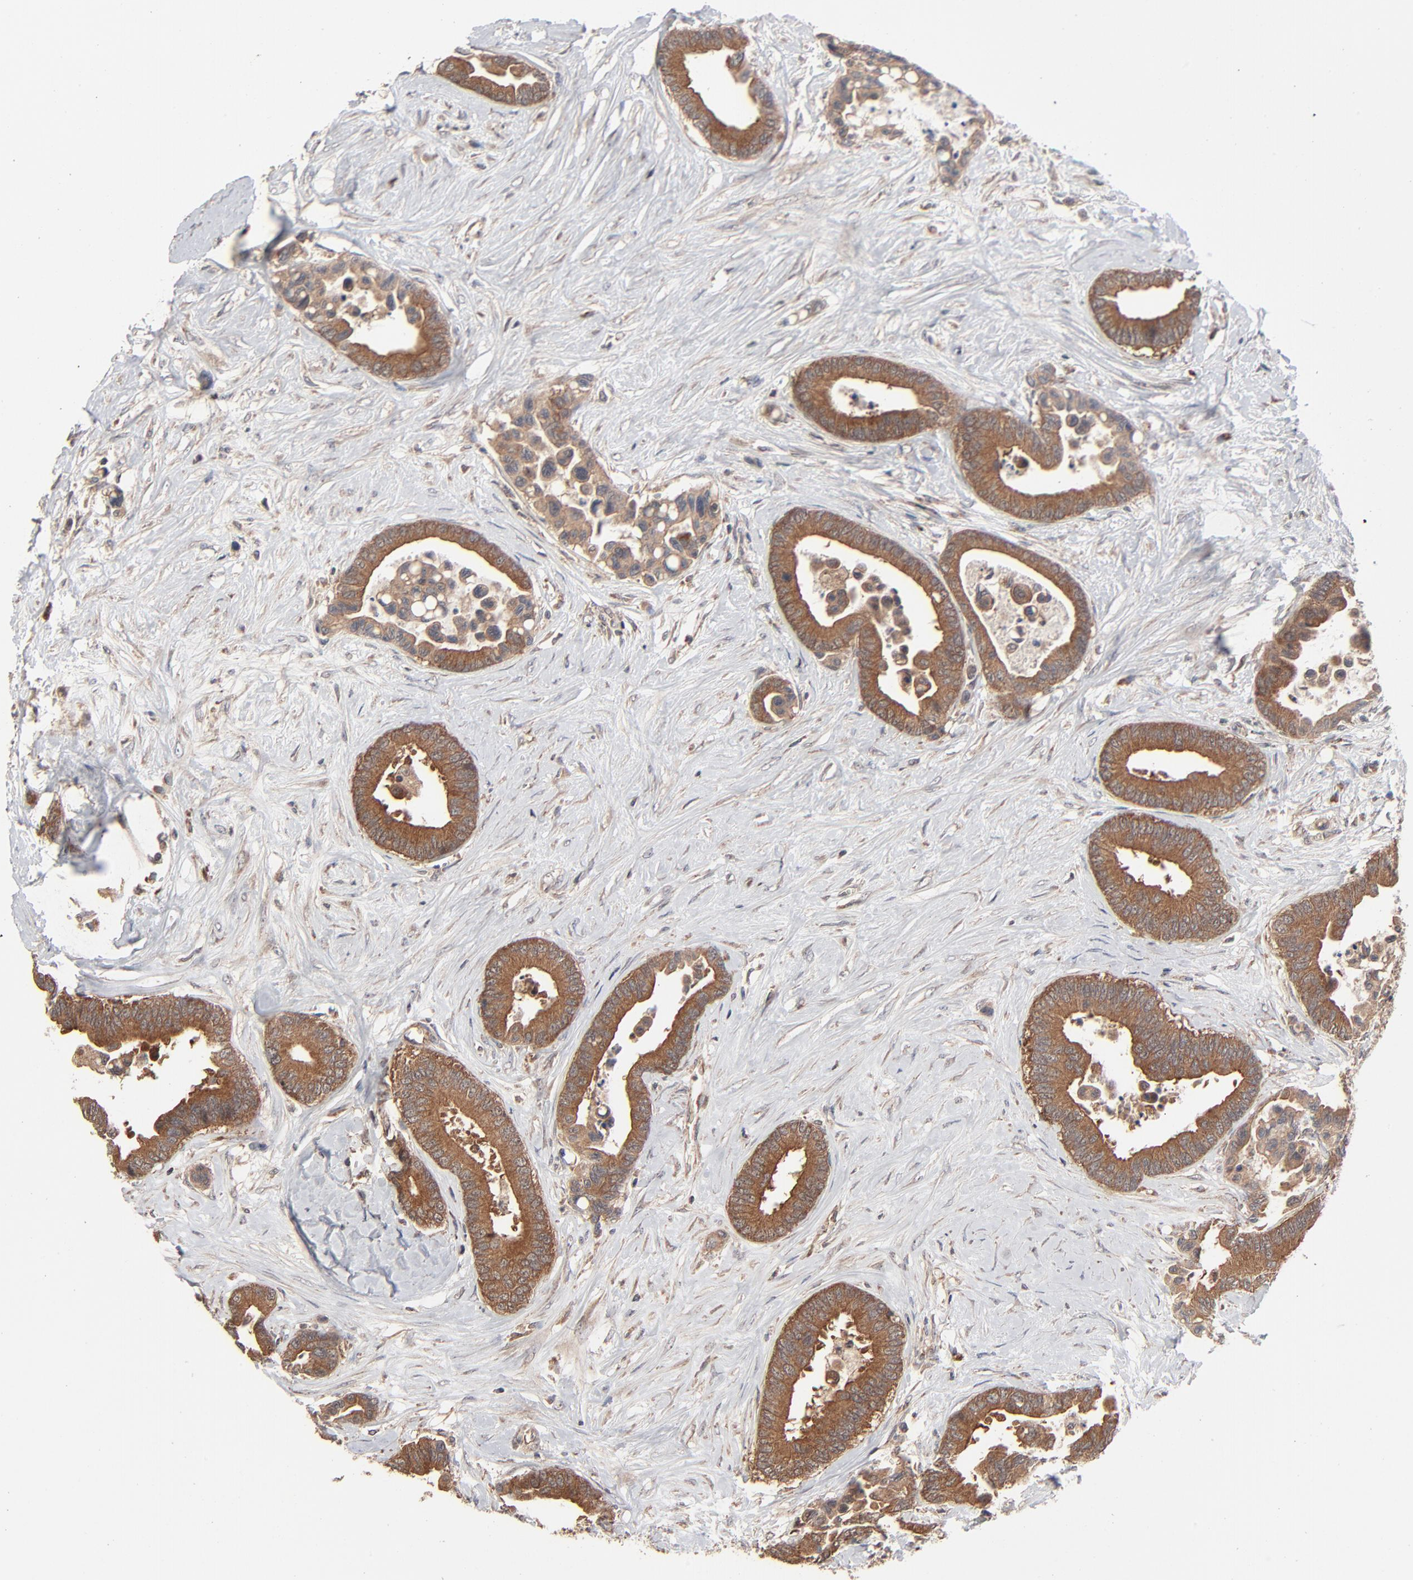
{"staining": {"intensity": "moderate", "quantity": ">75%", "location": "cytoplasmic/membranous"}, "tissue": "colorectal cancer", "cell_type": "Tumor cells", "image_type": "cancer", "snomed": [{"axis": "morphology", "description": "Adenocarcinoma, NOS"}, {"axis": "topography", "description": "Colon"}], "caption": "Immunohistochemical staining of human colorectal cancer demonstrates moderate cytoplasmic/membranous protein expression in approximately >75% of tumor cells. The staining was performed using DAB (3,3'-diaminobenzidine) to visualize the protein expression in brown, while the nuclei were stained in blue with hematoxylin (Magnification: 20x).", "gene": "ABLIM3", "patient": {"sex": "male", "age": 82}}